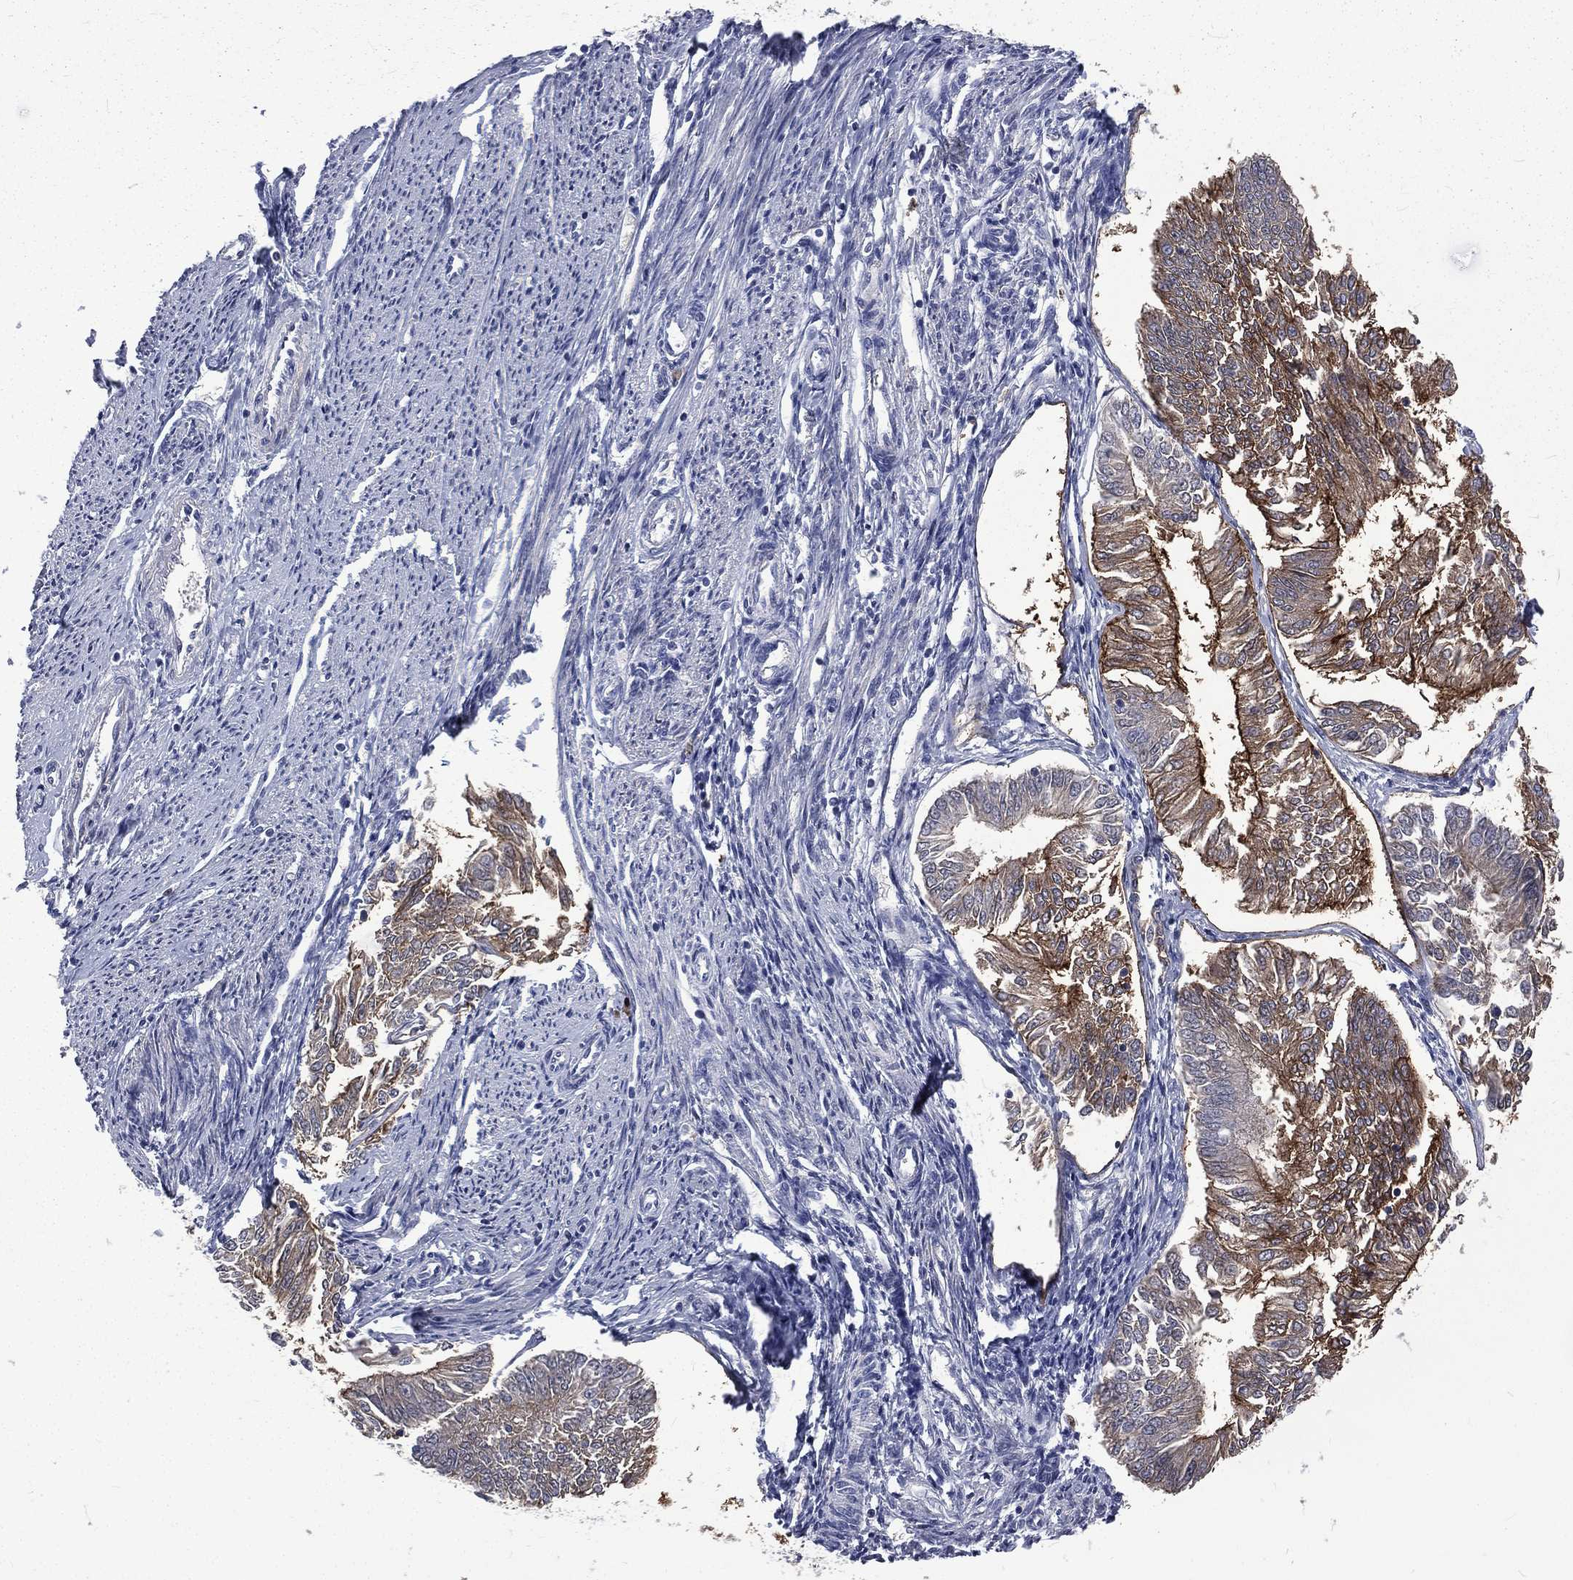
{"staining": {"intensity": "moderate", "quantity": "25%-75%", "location": "cytoplasmic/membranous"}, "tissue": "endometrial cancer", "cell_type": "Tumor cells", "image_type": "cancer", "snomed": [{"axis": "morphology", "description": "Adenocarcinoma, NOS"}, {"axis": "topography", "description": "Endometrium"}], "caption": "Immunohistochemical staining of endometrial cancer (adenocarcinoma) shows moderate cytoplasmic/membranous protein expression in about 25%-75% of tumor cells.", "gene": "CA12", "patient": {"sex": "female", "age": 58}}